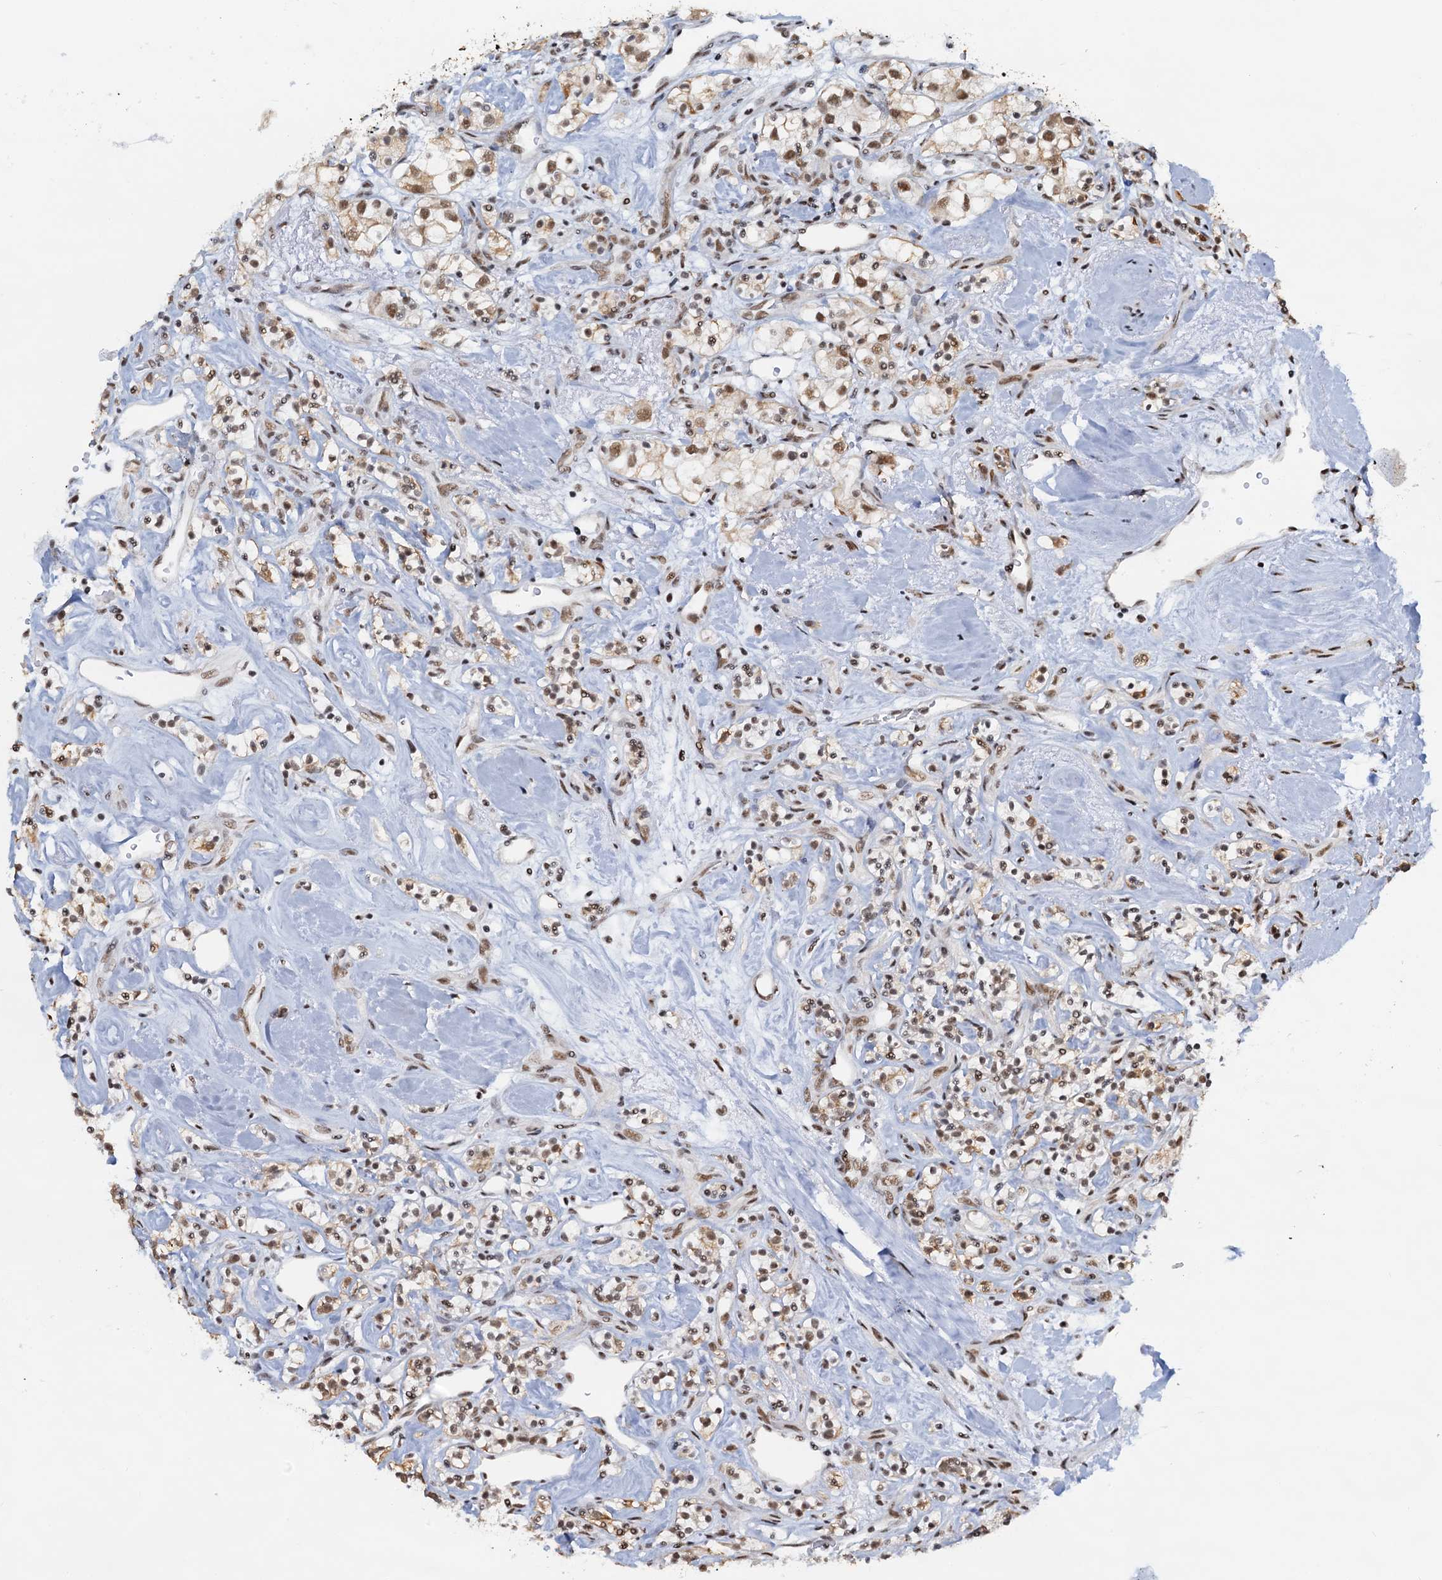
{"staining": {"intensity": "moderate", "quantity": ">75%", "location": "nuclear"}, "tissue": "renal cancer", "cell_type": "Tumor cells", "image_type": "cancer", "snomed": [{"axis": "morphology", "description": "Adenocarcinoma, NOS"}, {"axis": "topography", "description": "Kidney"}], "caption": "Adenocarcinoma (renal) tissue demonstrates moderate nuclear expression in about >75% of tumor cells, visualized by immunohistochemistry.", "gene": "ZNF609", "patient": {"sex": "male", "age": 77}}